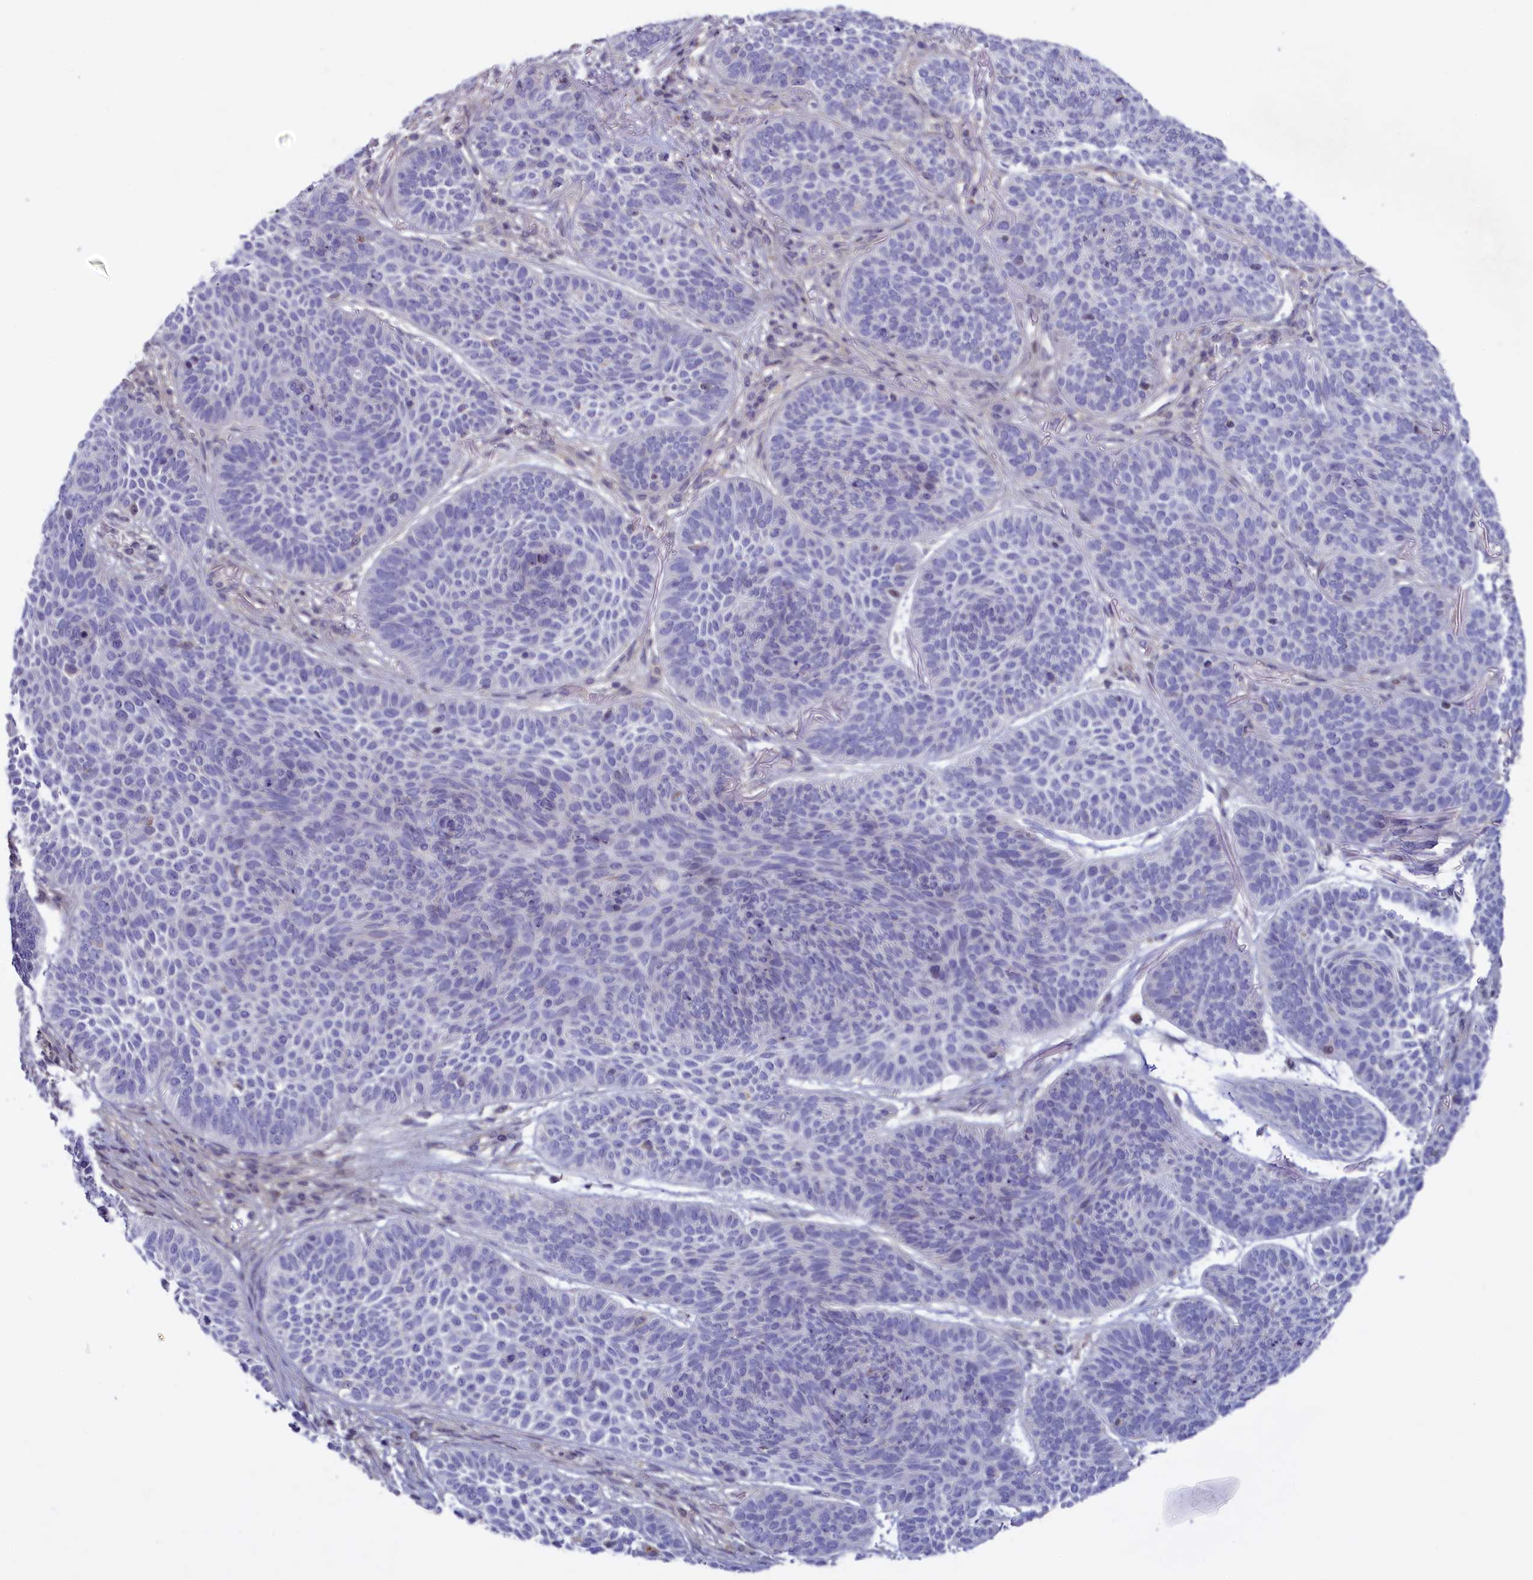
{"staining": {"intensity": "negative", "quantity": "none", "location": "none"}, "tissue": "skin cancer", "cell_type": "Tumor cells", "image_type": "cancer", "snomed": [{"axis": "morphology", "description": "Basal cell carcinoma"}, {"axis": "topography", "description": "Skin"}], "caption": "Histopathology image shows no significant protein expression in tumor cells of skin cancer (basal cell carcinoma). (Immunohistochemistry (ihc), brightfield microscopy, high magnification).", "gene": "HYKK", "patient": {"sex": "male", "age": 85}}